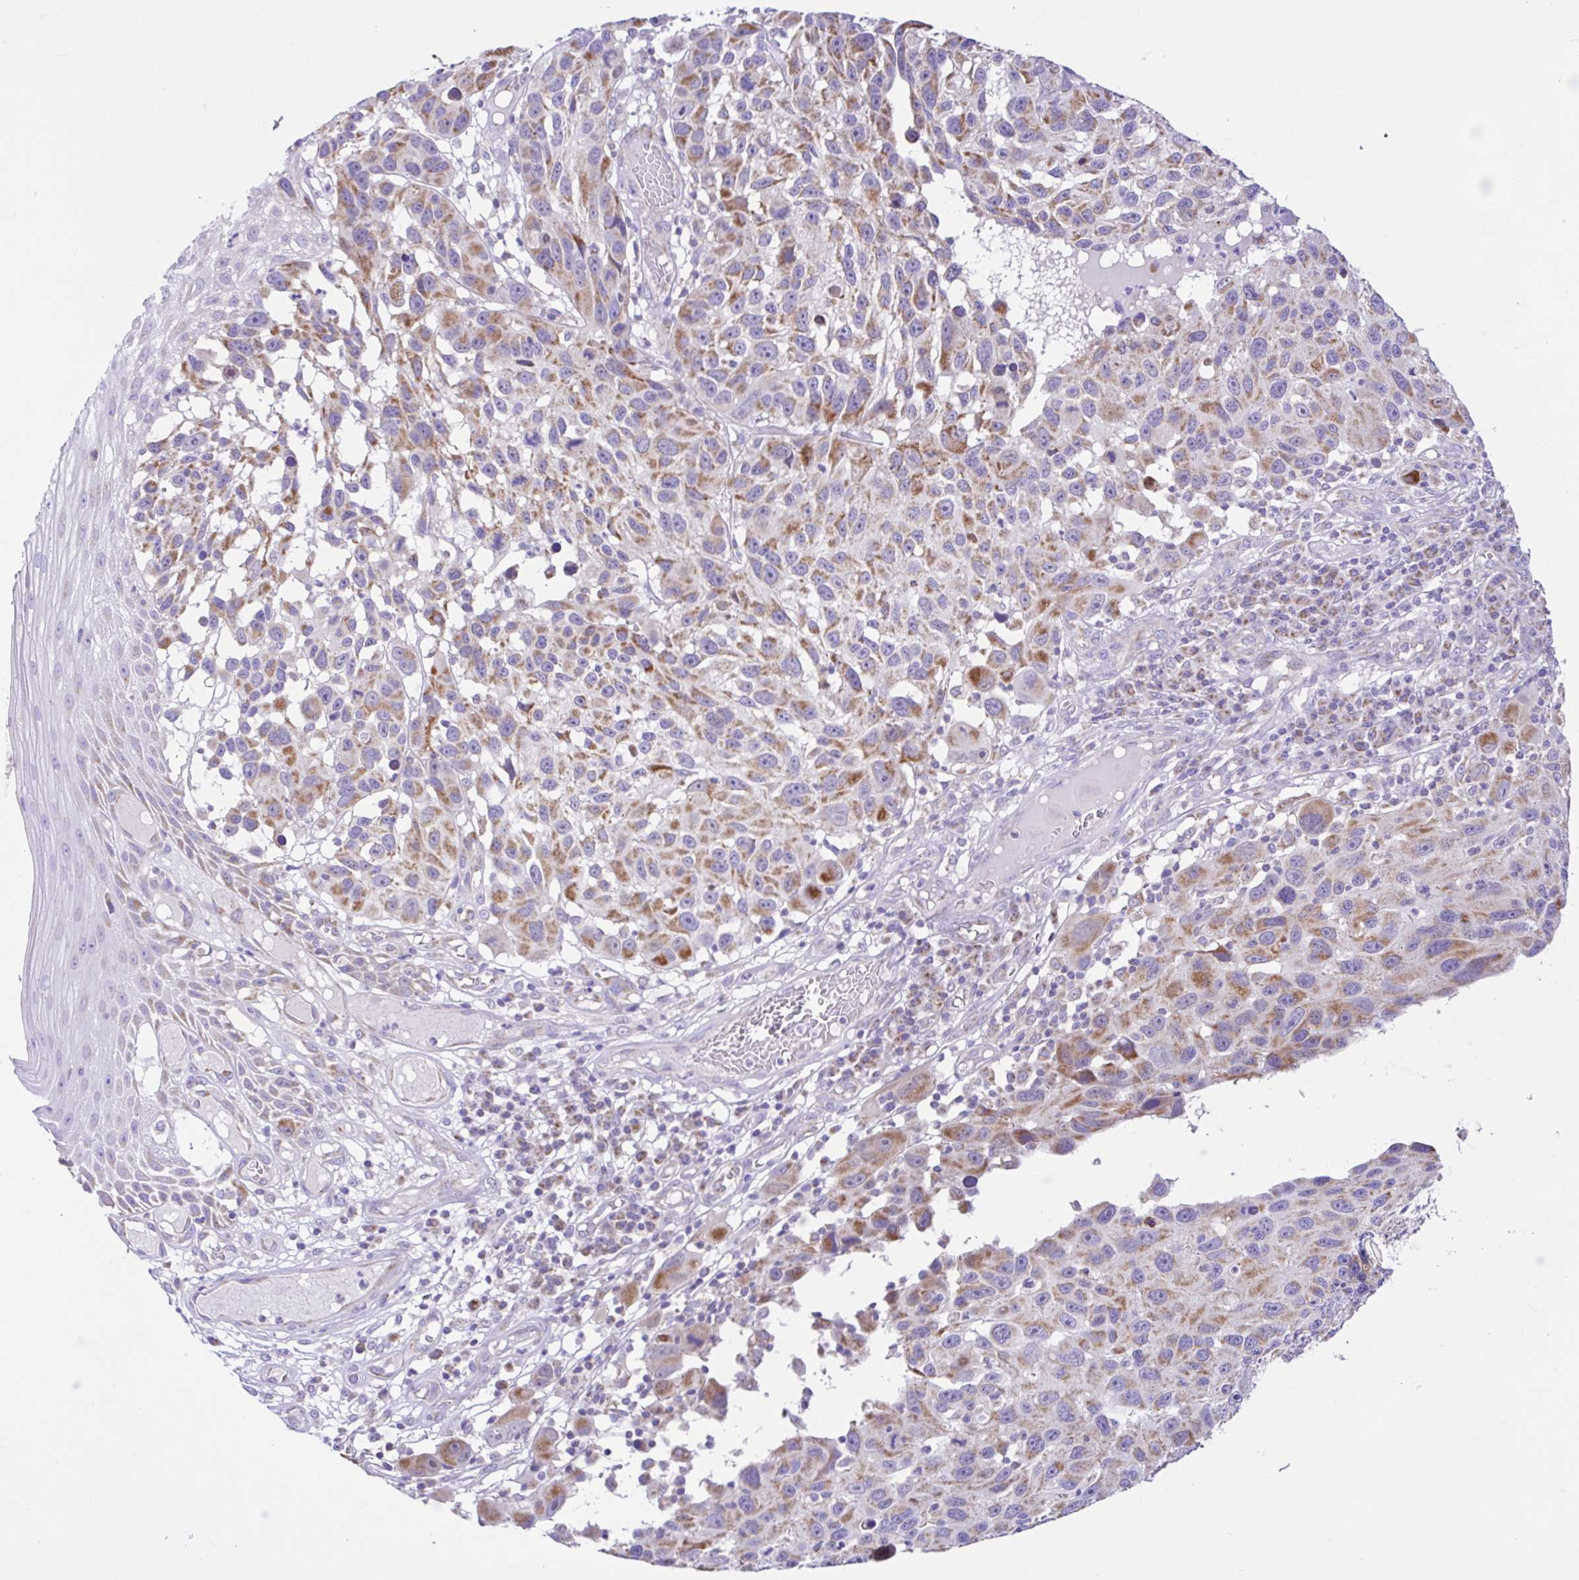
{"staining": {"intensity": "moderate", "quantity": "25%-75%", "location": "cytoplasmic/membranous"}, "tissue": "melanoma", "cell_type": "Tumor cells", "image_type": "cancer", "snomed": [{"axis": "morphology", "description": "Malignant melanoma, NOS"}, {"axis": "topography", "description": "Skin"}], "caption": "A histopathology image showing moderate cytoplasmic/membranous staining in approximately 25%-75% of tumor cells in malignant melanoma, as visualized by brown immunohistochemical staining.", "gene": "NDUFS2", "patient": {"sex": "male", "age": 53}}